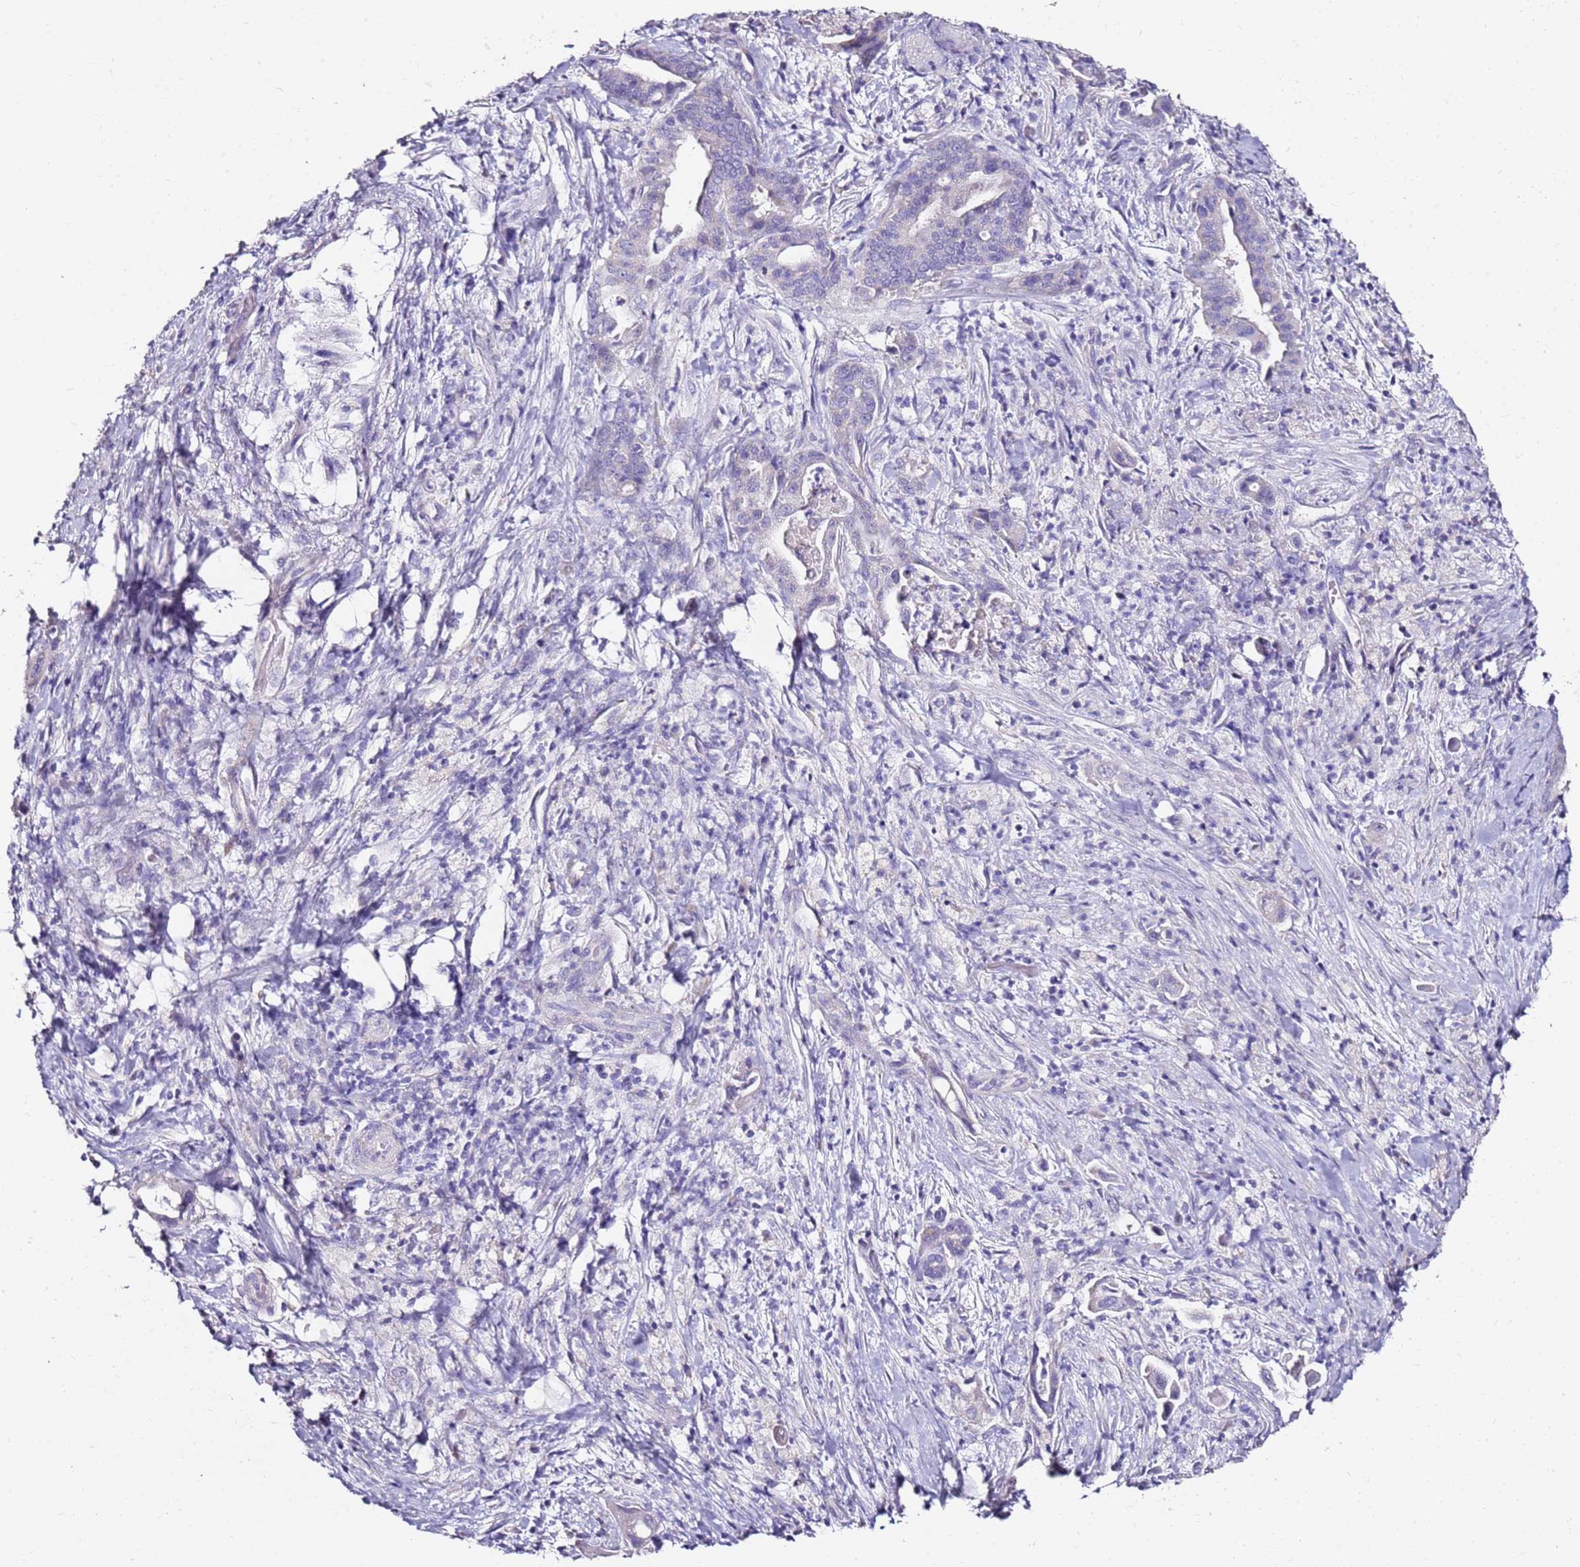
{"staining": {"intensity": "negative", "quantity": "none", "location": "none"}, "tissue": "pancreatic cancer", "cell_type": "Tumor cells", "image_type": "cancer", "snomed": [{"axis": "morphology", "description": "Adenocarcinoma, NOS"}, {"axis": "topography", "description": "Pancreas"}], "caption": "The micrograph demonstrates no significant expression in tumor cells of adenocarcinoma (pancreatic).", "gene": "MYBPC3", "patient": {"sex": "female", "age": 77}}